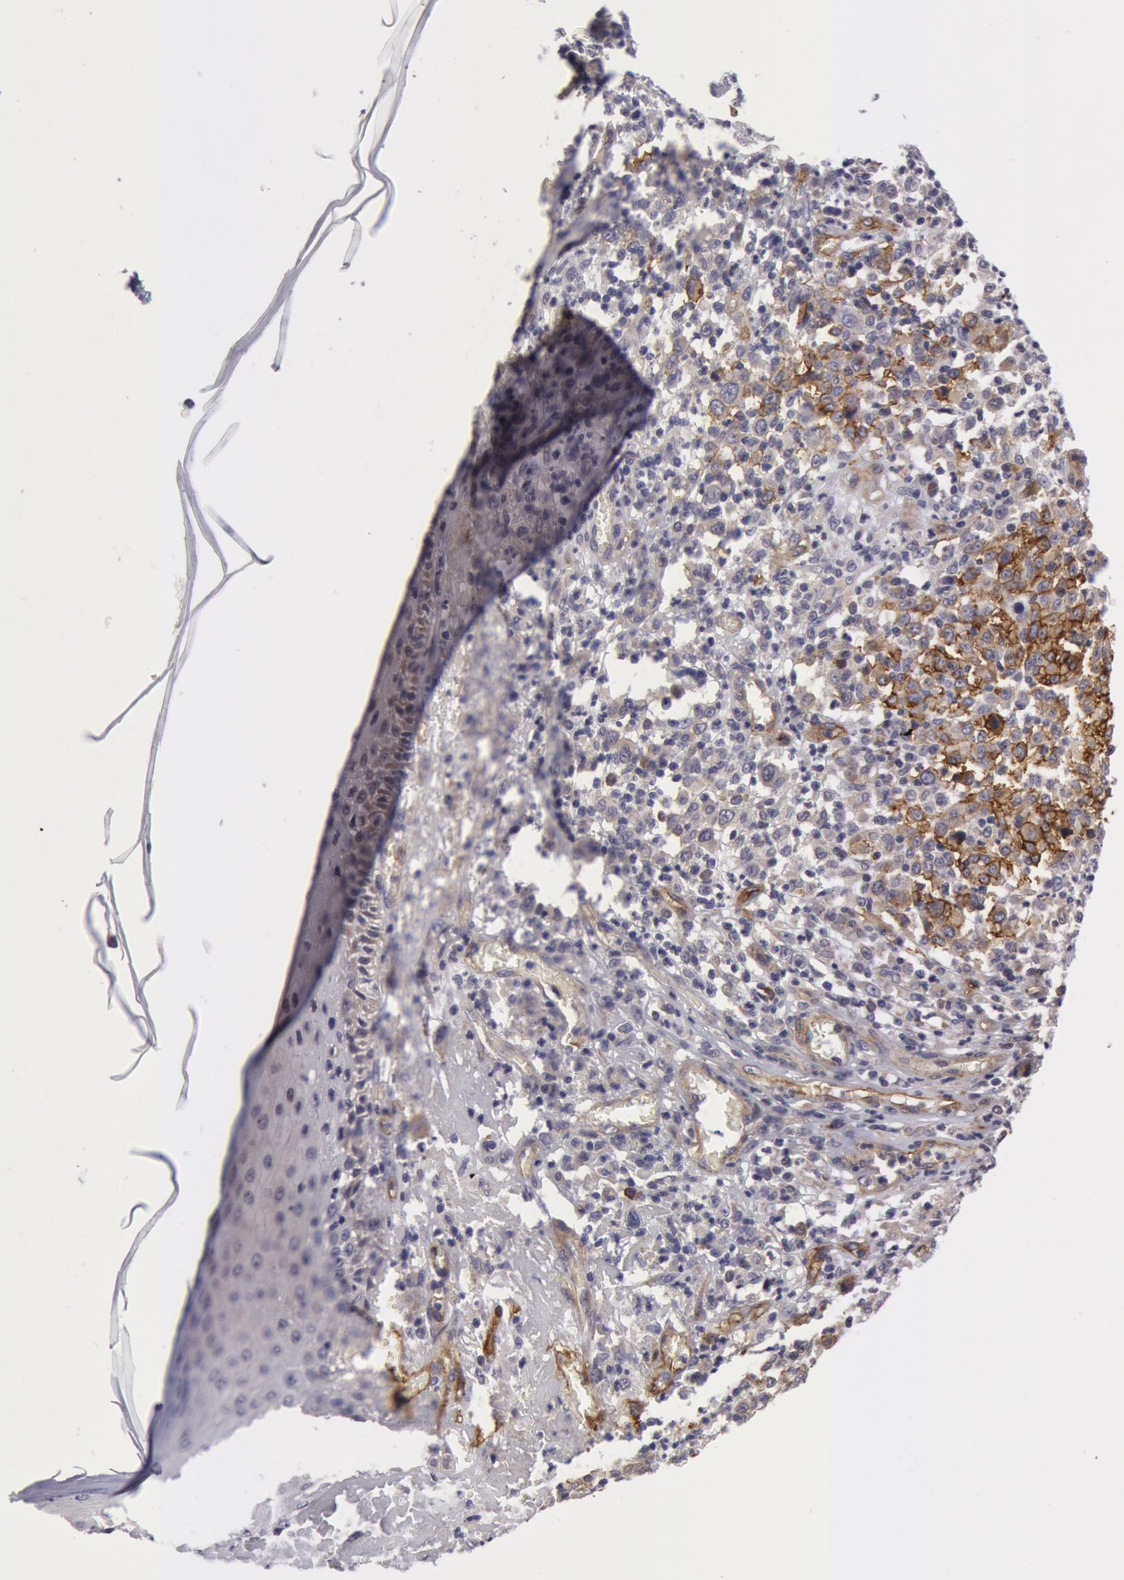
{"staining": {"intensity": "moderate", "quantity": "25%-75%", "location": "cytoplasmic/membranous"}, "tissue": "melanoma", "cell_type": "Tumor cells", "image_type": "cancer", "snomed": [{"axis": "morphology", "description": "Malignant melanoma, NOS"}, {"axis": "topography", "description": "Skin"}], "caption": "Brown immunohistochemical staining in human melanoma reveals moderate cytoplasmic/membranous staining in approximately 25%-75% of tumor cells. The staining is performed using DAB brown chromogen to label protein expression. The nuclei are counter-stained blue using hematoxylin.", "gene": "IL23A", "patient": {"sex": "female", "age": 49}}